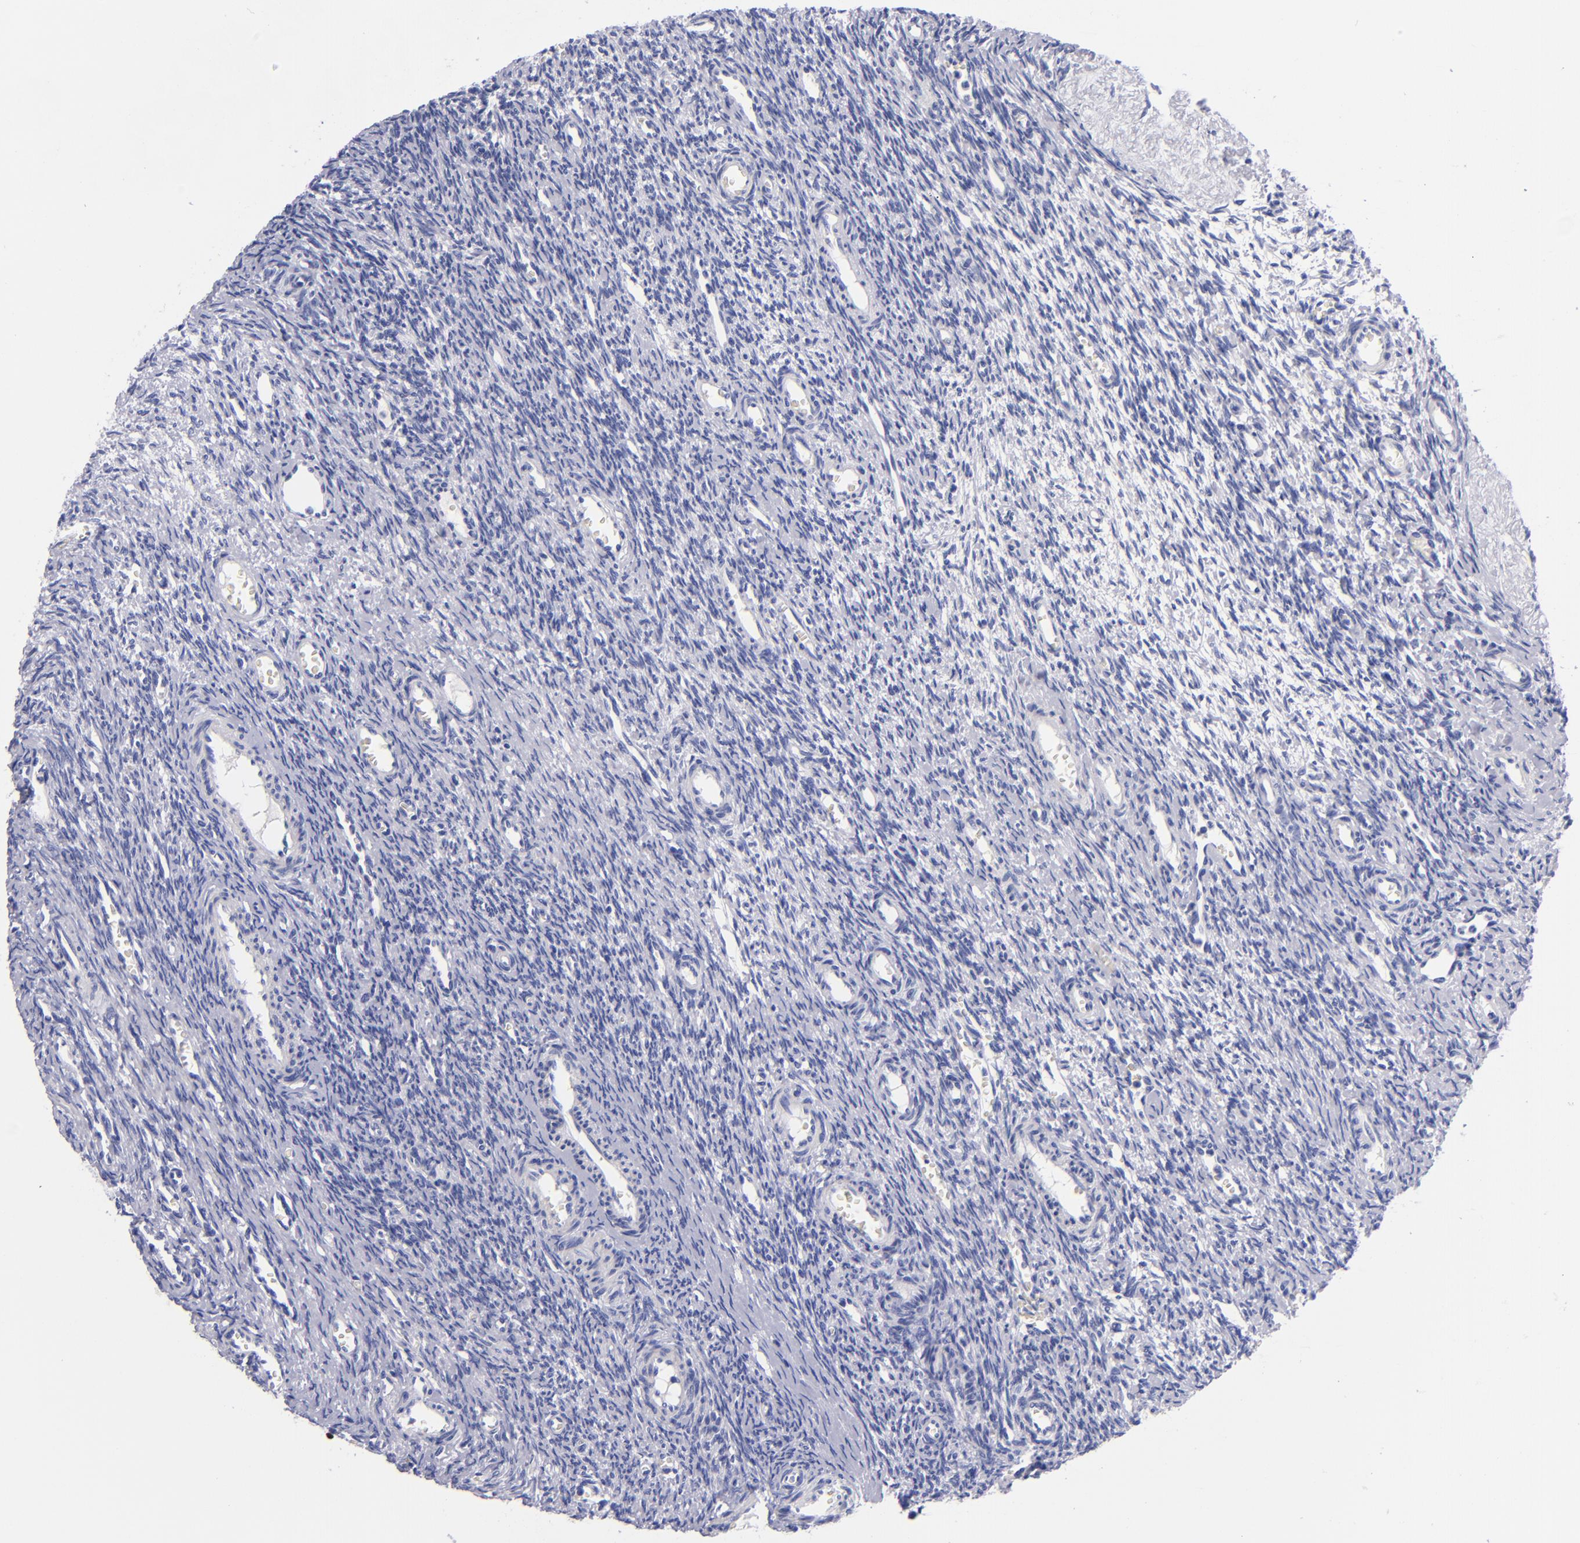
{"staining": {"intensity": "negative", "quantity": "none", "location": "none"}, "tissue": "ovary", "cell_type": "Follicle cells", "image_type": "normal", "snomed": [{"axis": "morphology", "description": "Normal tissue, NOS"}, {"axis": "topography", "description": "Ovary"}], "caption": "High power microscopy photomicrograph of an IHC micrograph of unremarkable ovary, revealing no significant staining in follicle cells.", "gene": "MCM7", "patient": {"sex": "female", "age": 39}}